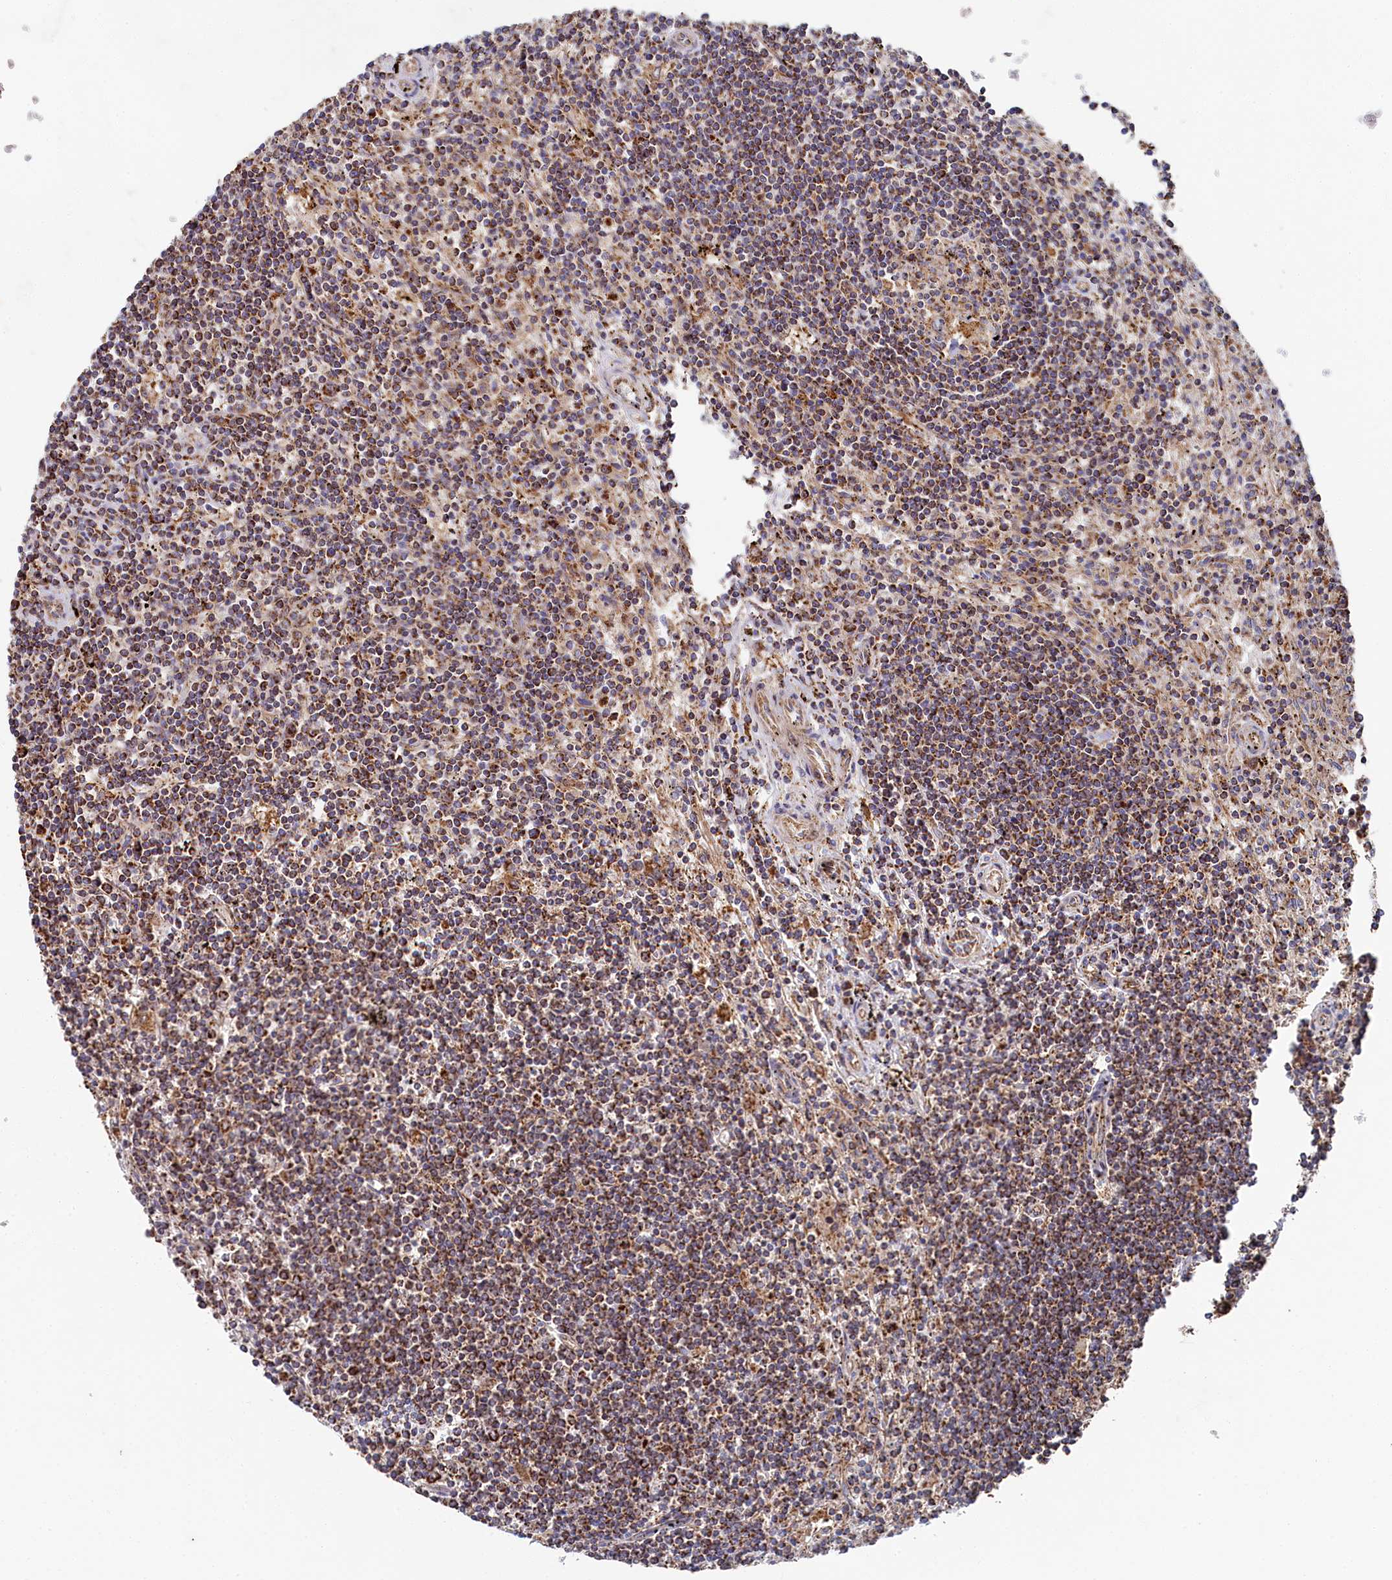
{"staining": {"intensity": "moderate", "quantity": ">75%", "location": "cytoplasmic/membranous"}, "tissue": "lymphoma", "cell_type": "Tumor cells", "image_type": "cancer", "snomed": [{"axis": "morphology", "description": "Malignant lymphoma, non-Hodgkin's type, Low grade"}, {"axis": "topography", "description": "Spleen"}], "caption": "IHC histopathology image of lymphoma stained for a protein (brown), which exhibits medium levels of moderate cytoplasmic/membranous staining in approximately >75% of tumor cells.", "gene": "HAUS2", "patient": {"sex": "male", "age": 76}}